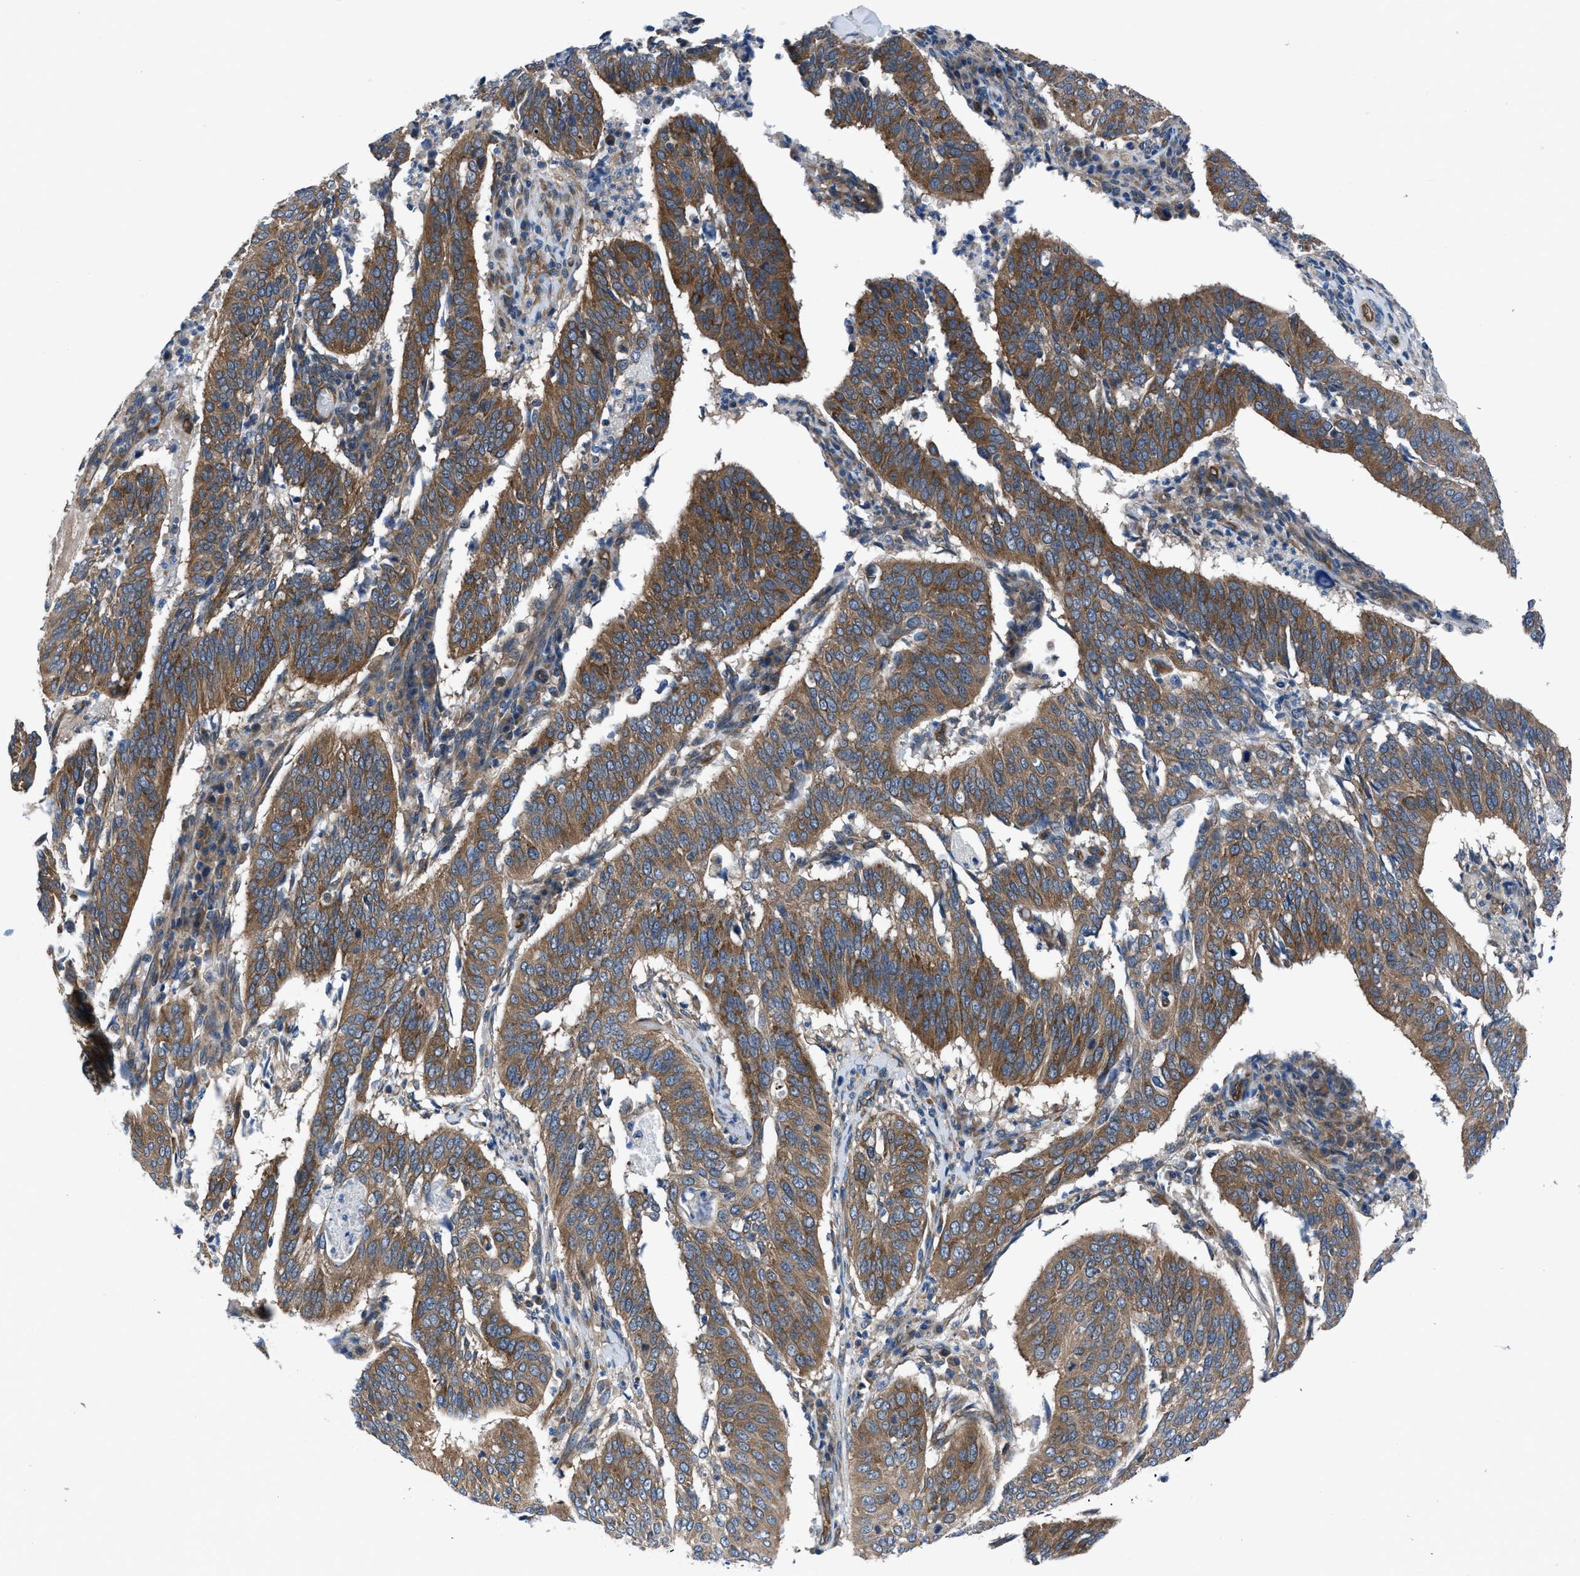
{"staining": {"intensity": "strong", "quantity": ">75%", "location": "cytoplasmic/membranous"}, "tissue": "cervical cancer", "cell_type": "Tumor cells", "image_type": "cancer", "snomed": [{"axis": "morphology", "description": "Normal tissue, NOS"}, {"axis": "morphology", "description": "Squamous cell carcinoma, NOS"}, {"axis": "topography", "description": "Cervix"}], "caption": "Immunohistochemical staining of human cervical cancer (squamous cell carcinoma) exhibits high levels of strong cytoplasmic/membranous expression in about >75% of tumor cells.", "gene": "TRIP4", "patient": {"sex": "female", "age": 39}}